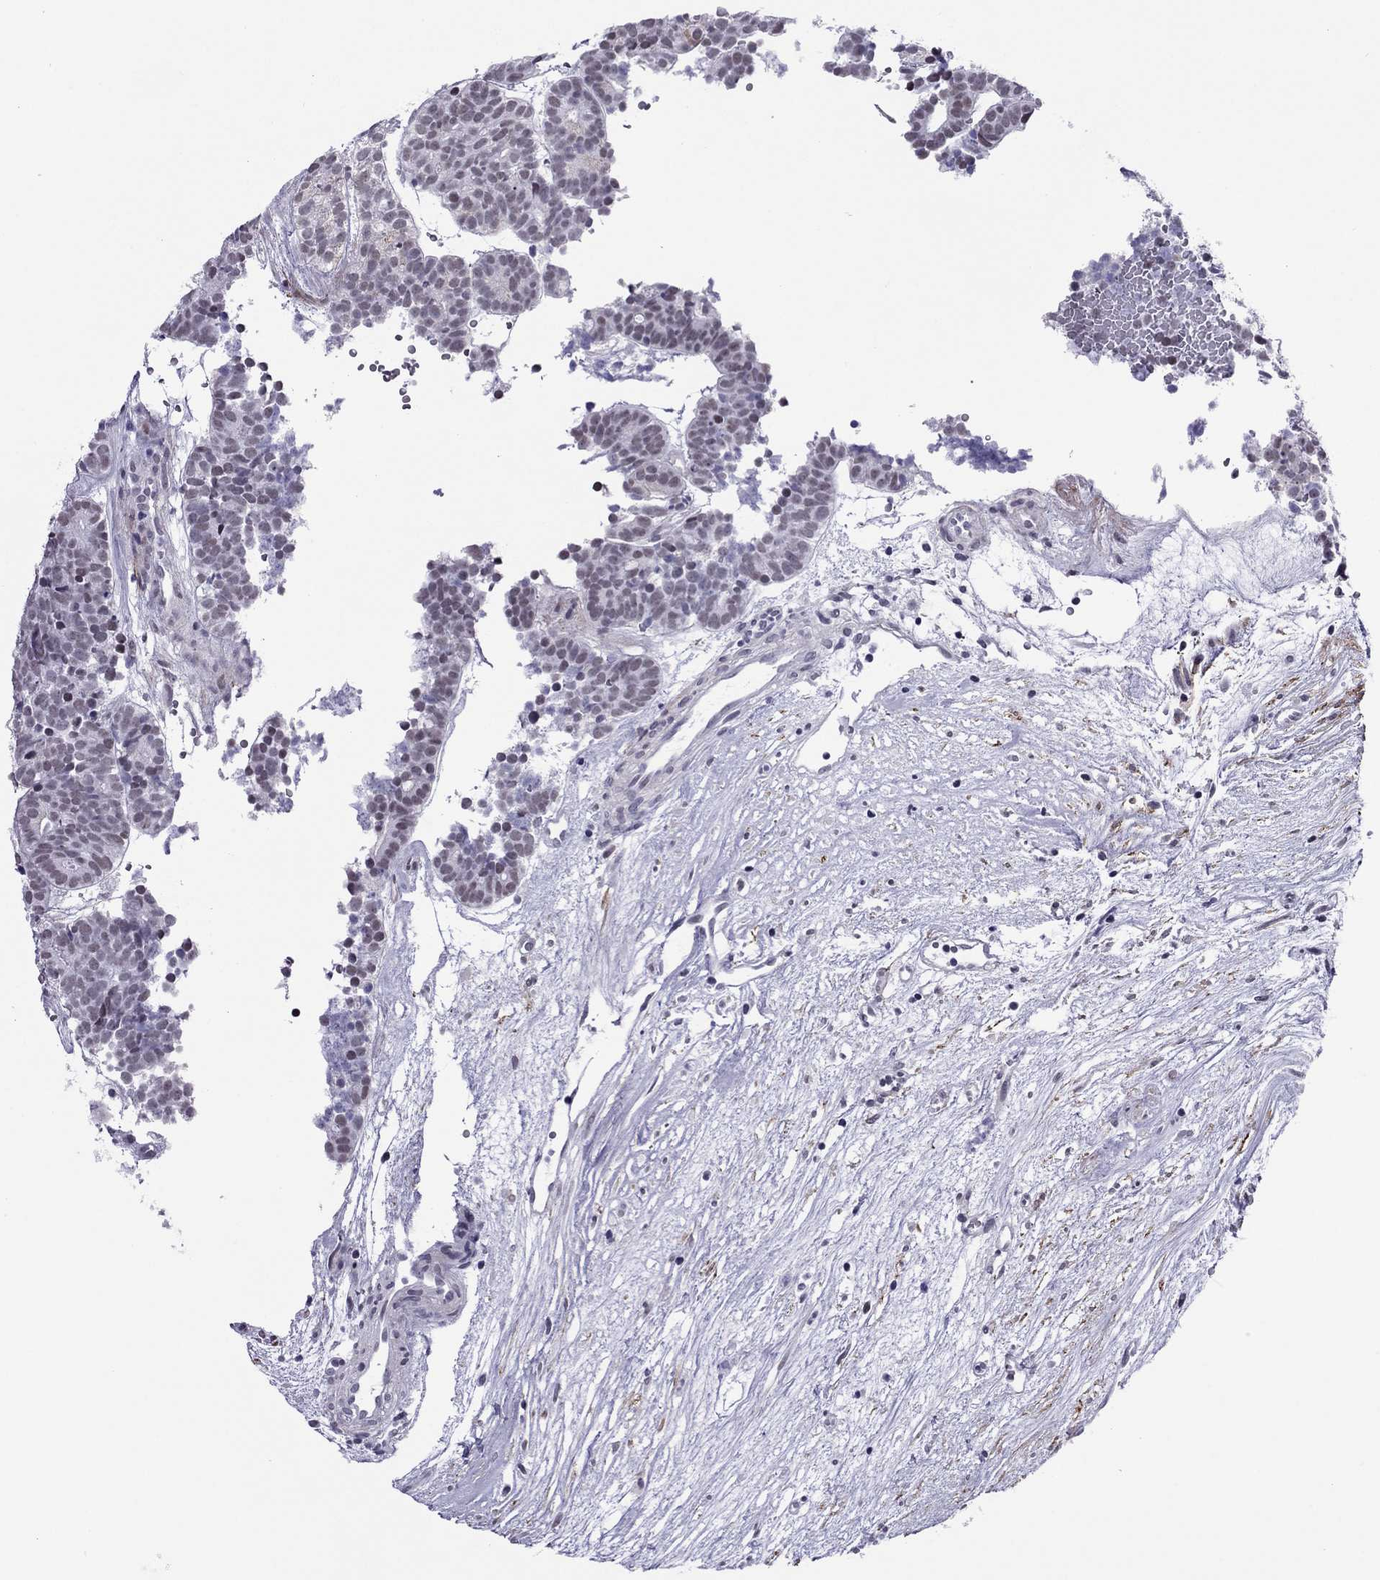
{"staining": {"intensity": "negative", "quantity": "none", "location": "none"}, "tissue": "head and neck cancer", "cell_type": "Tumor cells", "image_type": "cancer", "snomed": [{"axis": "morphology", "description": "Adenocarcinoma, NOS"}, {"axis": "topography", "description": "Head-Neck"}], "caption": "Micrograph shows no protein positivity in tumor cells of head and neck adenocarcinoma tissue.", "gene": "ZNF646", "patient": {"sex": "female", "age": 81}}